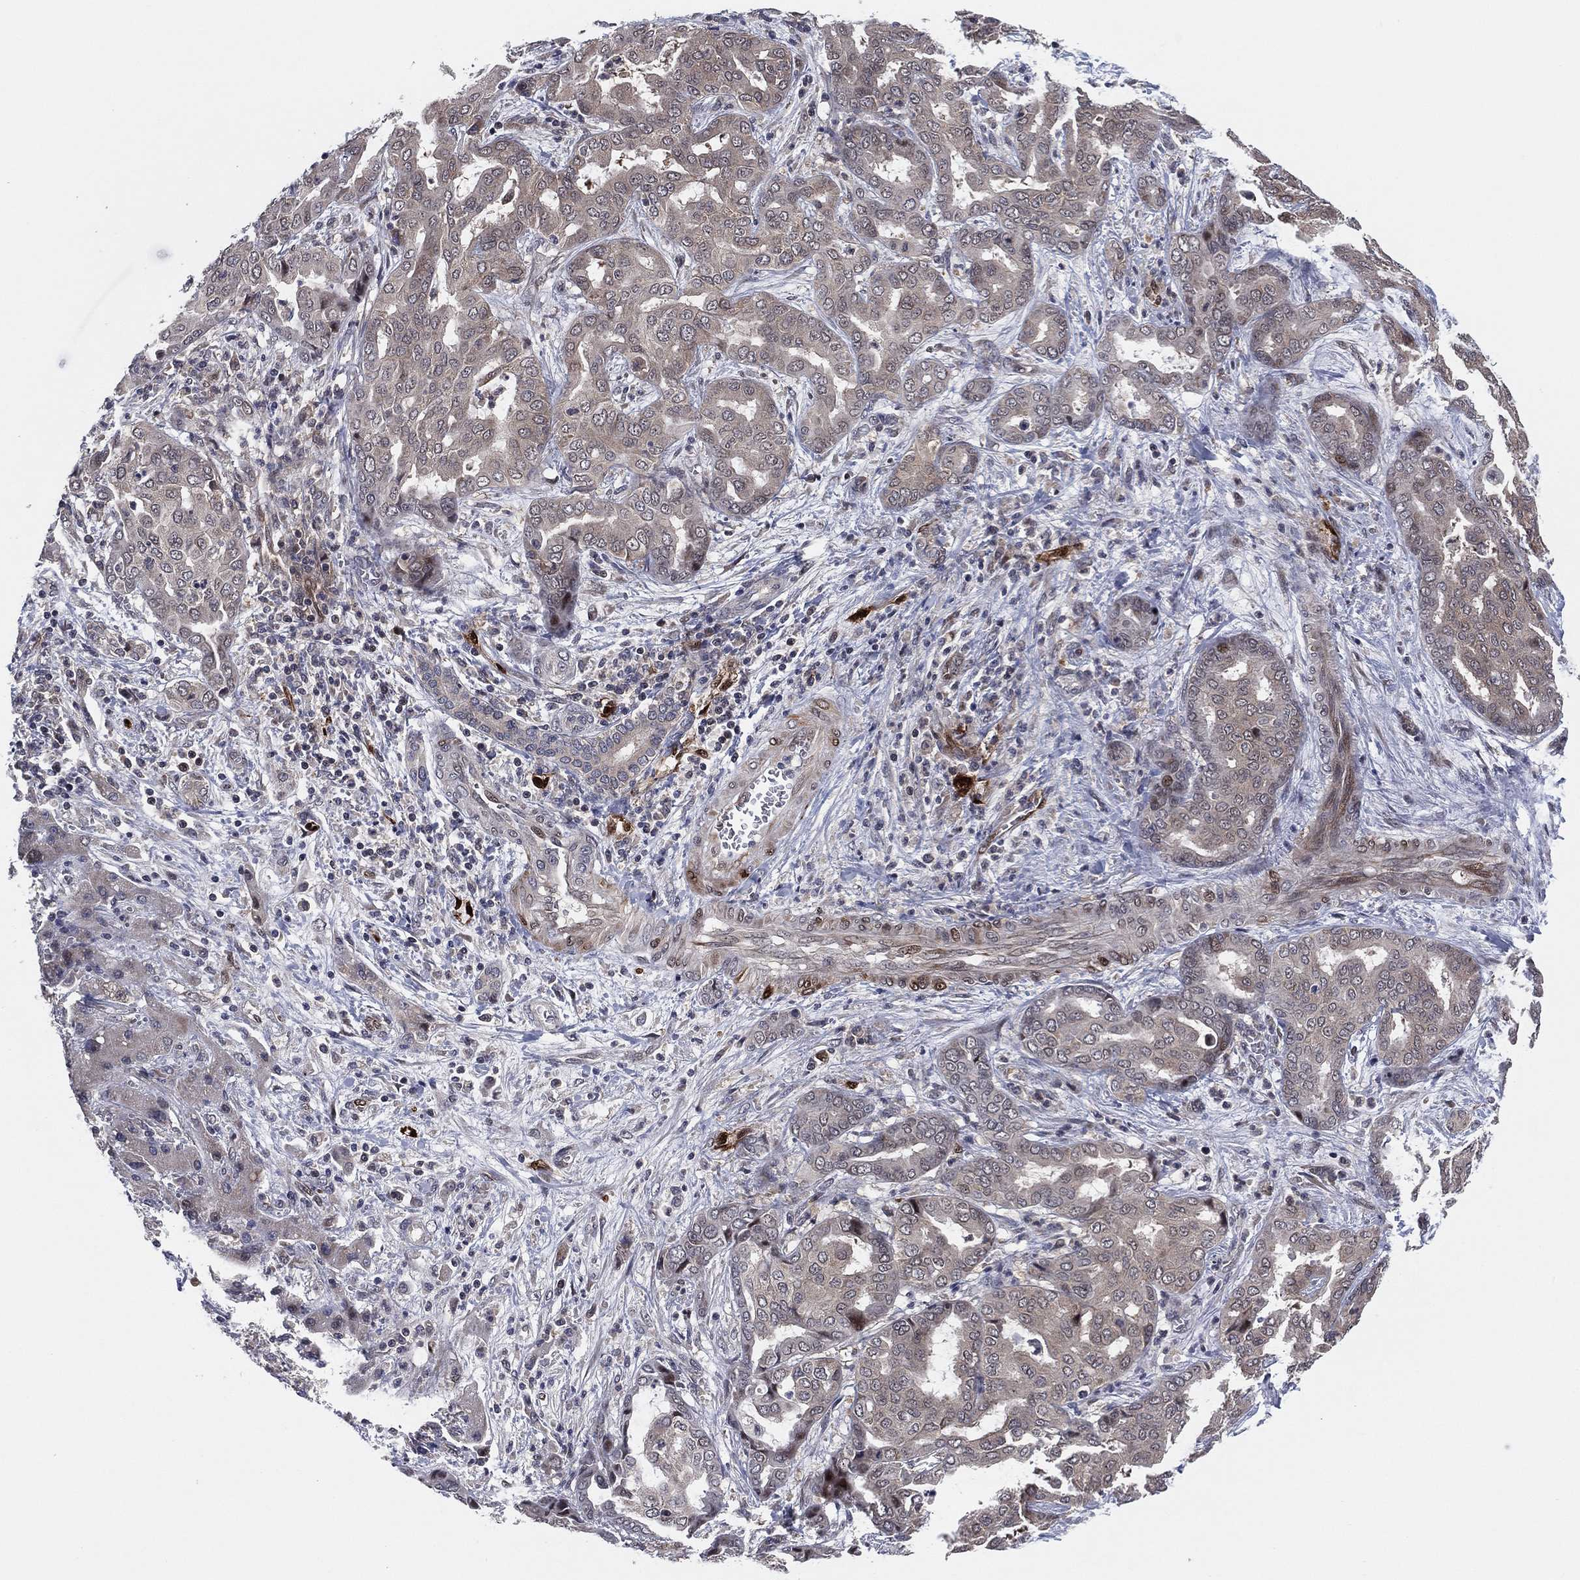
{"staining": {"intensity": "negative", "quantity": "none", "location": "none"}, "tissue": "liver cancer", "cell_type": "Tumor cells", "image_type": "cancer", "snomed": [{"axis": "morphology", "description": "Cholangiocarcinoma"}, {"axis": "topography", "description": "Liver"}], "caption": "An IHC image of cholangiocarcinoma (liver) is shown. There is no staining in tumor cells of cholangiocarcinoma (liver).", "gene": "SNCG", "patient": {"sex": "female", "age": 64}}